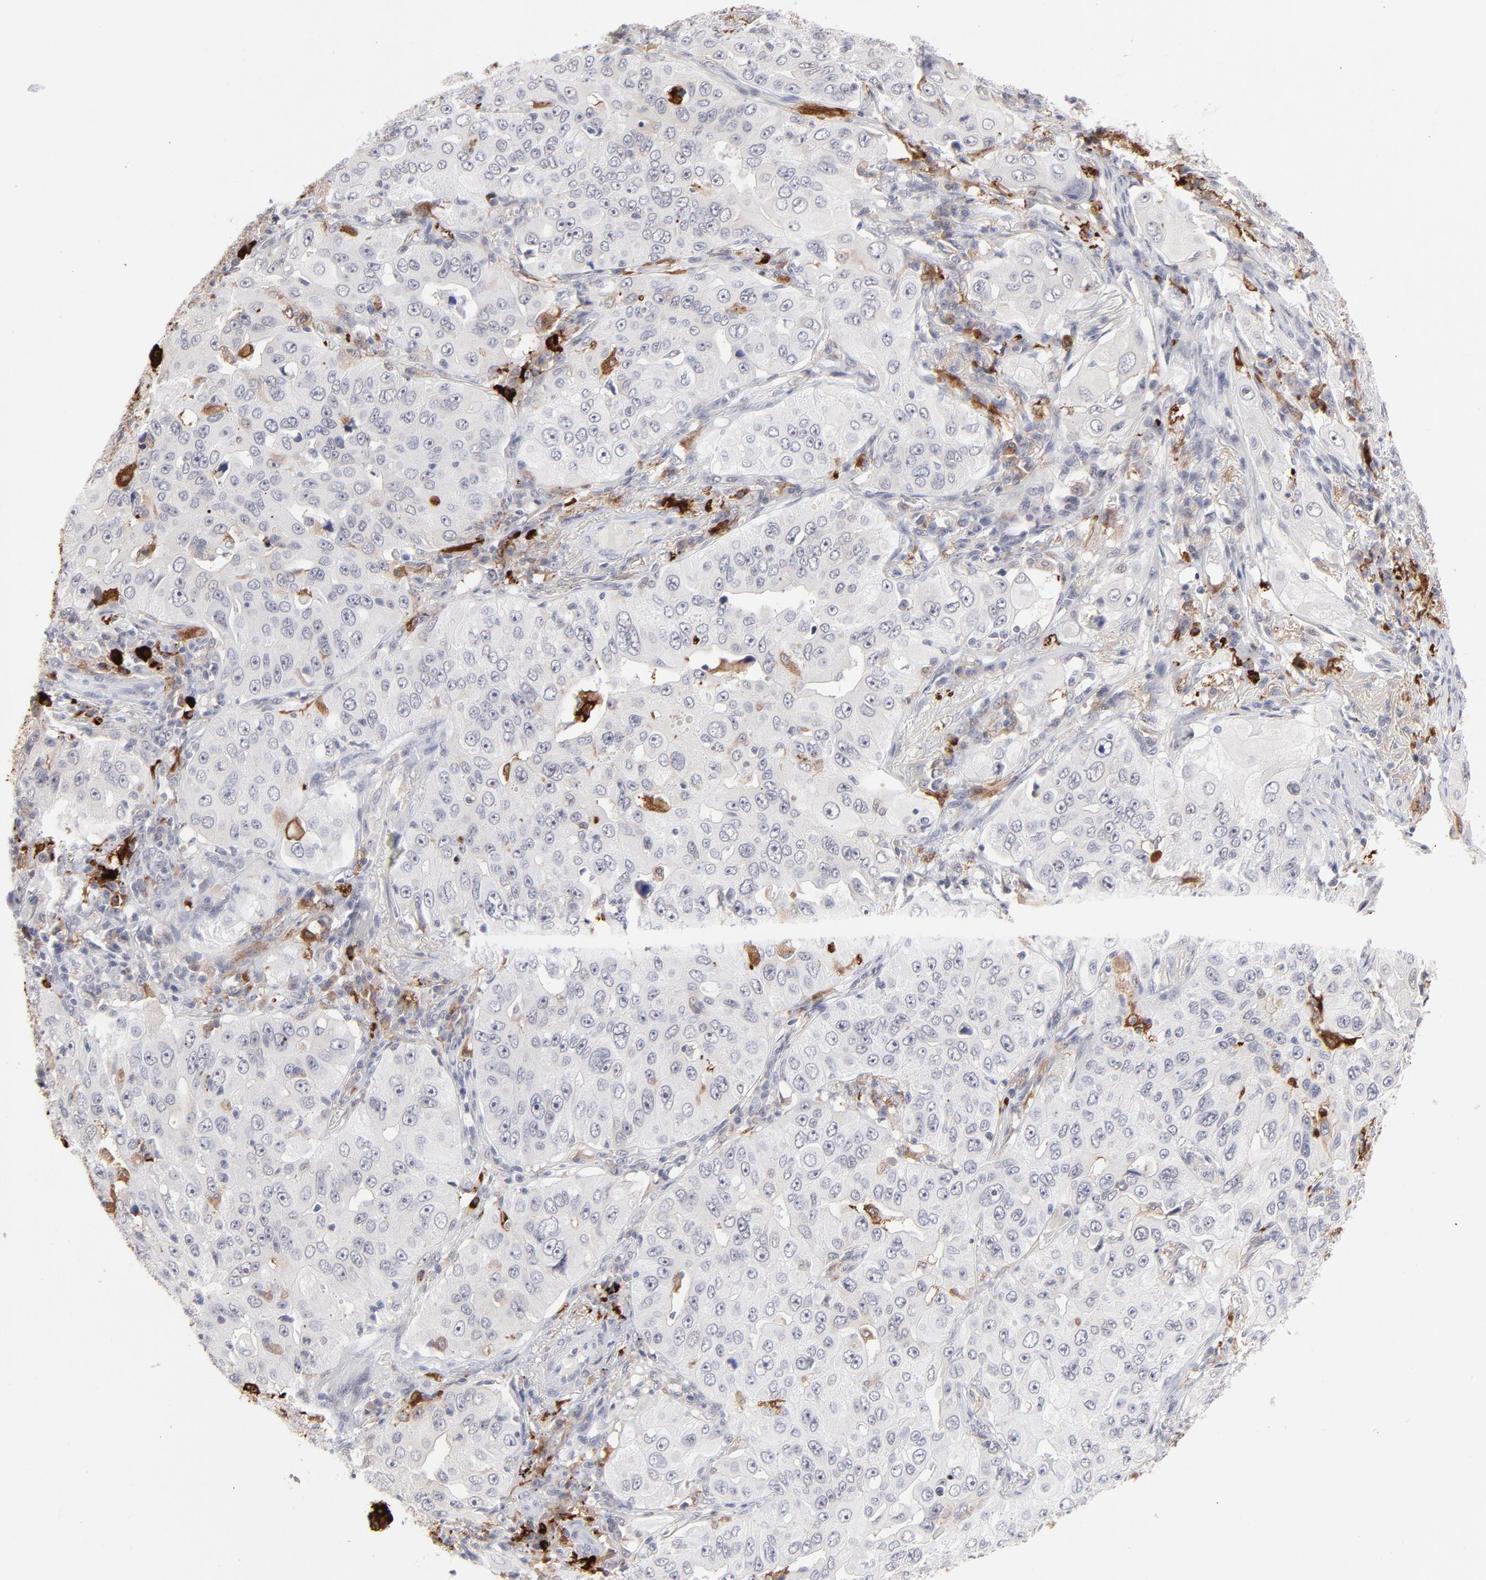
{"staining": {"intensity": "weak", "quantity": ">75%", "location": "nuclear"}, "tissue": "lung cancer", "cell_type": "Tumor cells", "image_type": "cancer", "snomed": [{"axis": "morphology", "description": "Adenocarcinoma, NOS"}, {"axis": "topography", "description": "Lung"}], "caption": "Immunohistochemistry image of human lung adenocarcinoma stained for a protein (brown), which shows low levels of weak nuclear positivity in approximately >75% of tumor cells.", "gene": "CCR2", "patient": {"sex": "male", "age": 84}}